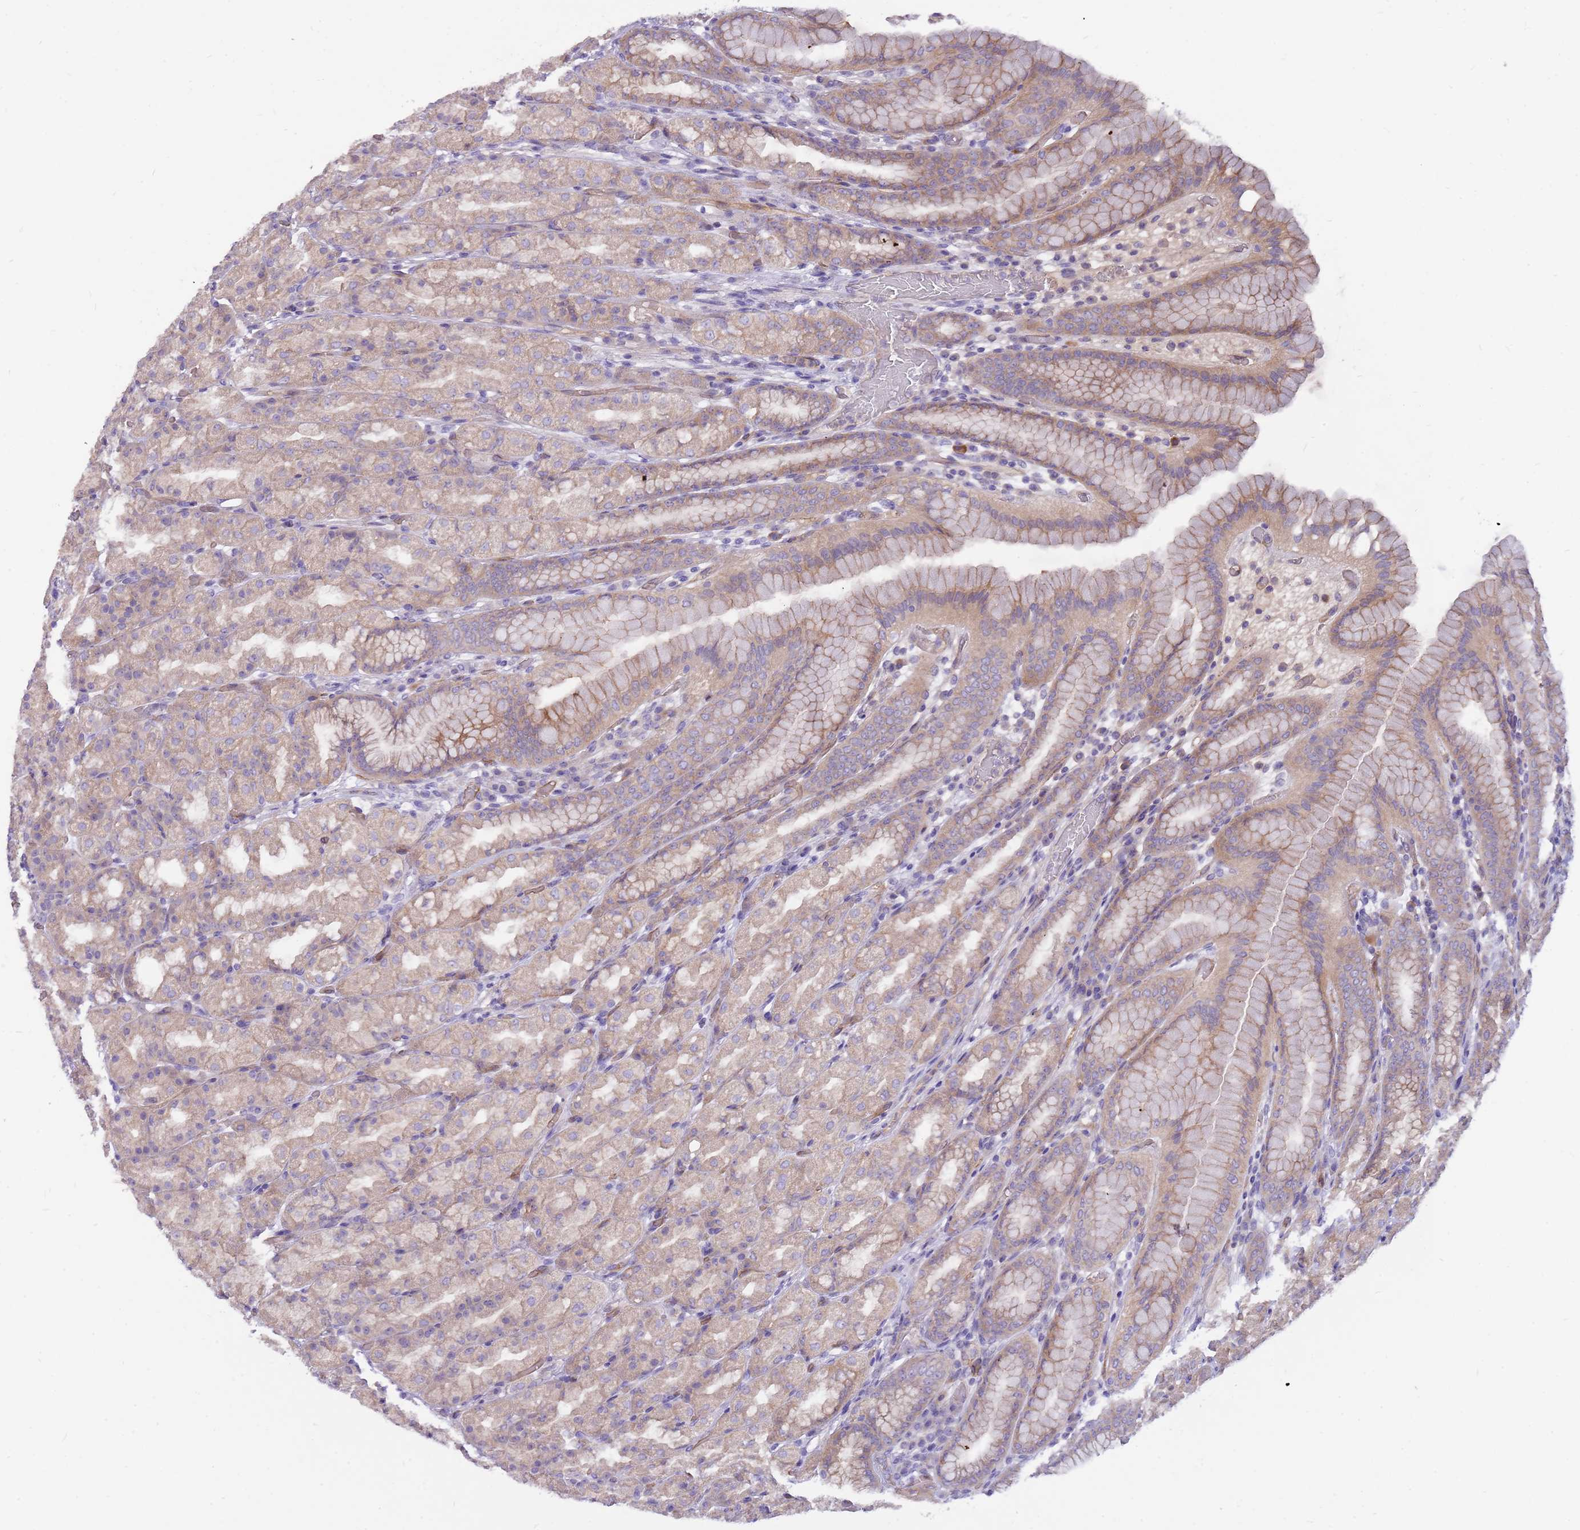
{"staining": {"intensity": "weak", "quantity": "25%-75%", "location": "cytoplasmic/membranous"}, "tissue": "stomach", "cell_type": "Glandular cells", "image_type": "normal", "snomed": [{"axis": "morphology", "description": "Normal tissue, NOS"}, {"axis": "topography", "description": "Stomach, upper"}], "caption": "Immunohistochemistry (DAB (3,3'-diaminobenzidine)) staining of unremarkable stomach exhibits weak cytoplasmic/membranous protein staining in approximately 25%-75% of glandular cells. Immunohistochemistry stains the protein of interest in brown and the nuclei are stained blue.", "gene": "NTN4", "patient": {"sex": "male", "age": 68}}